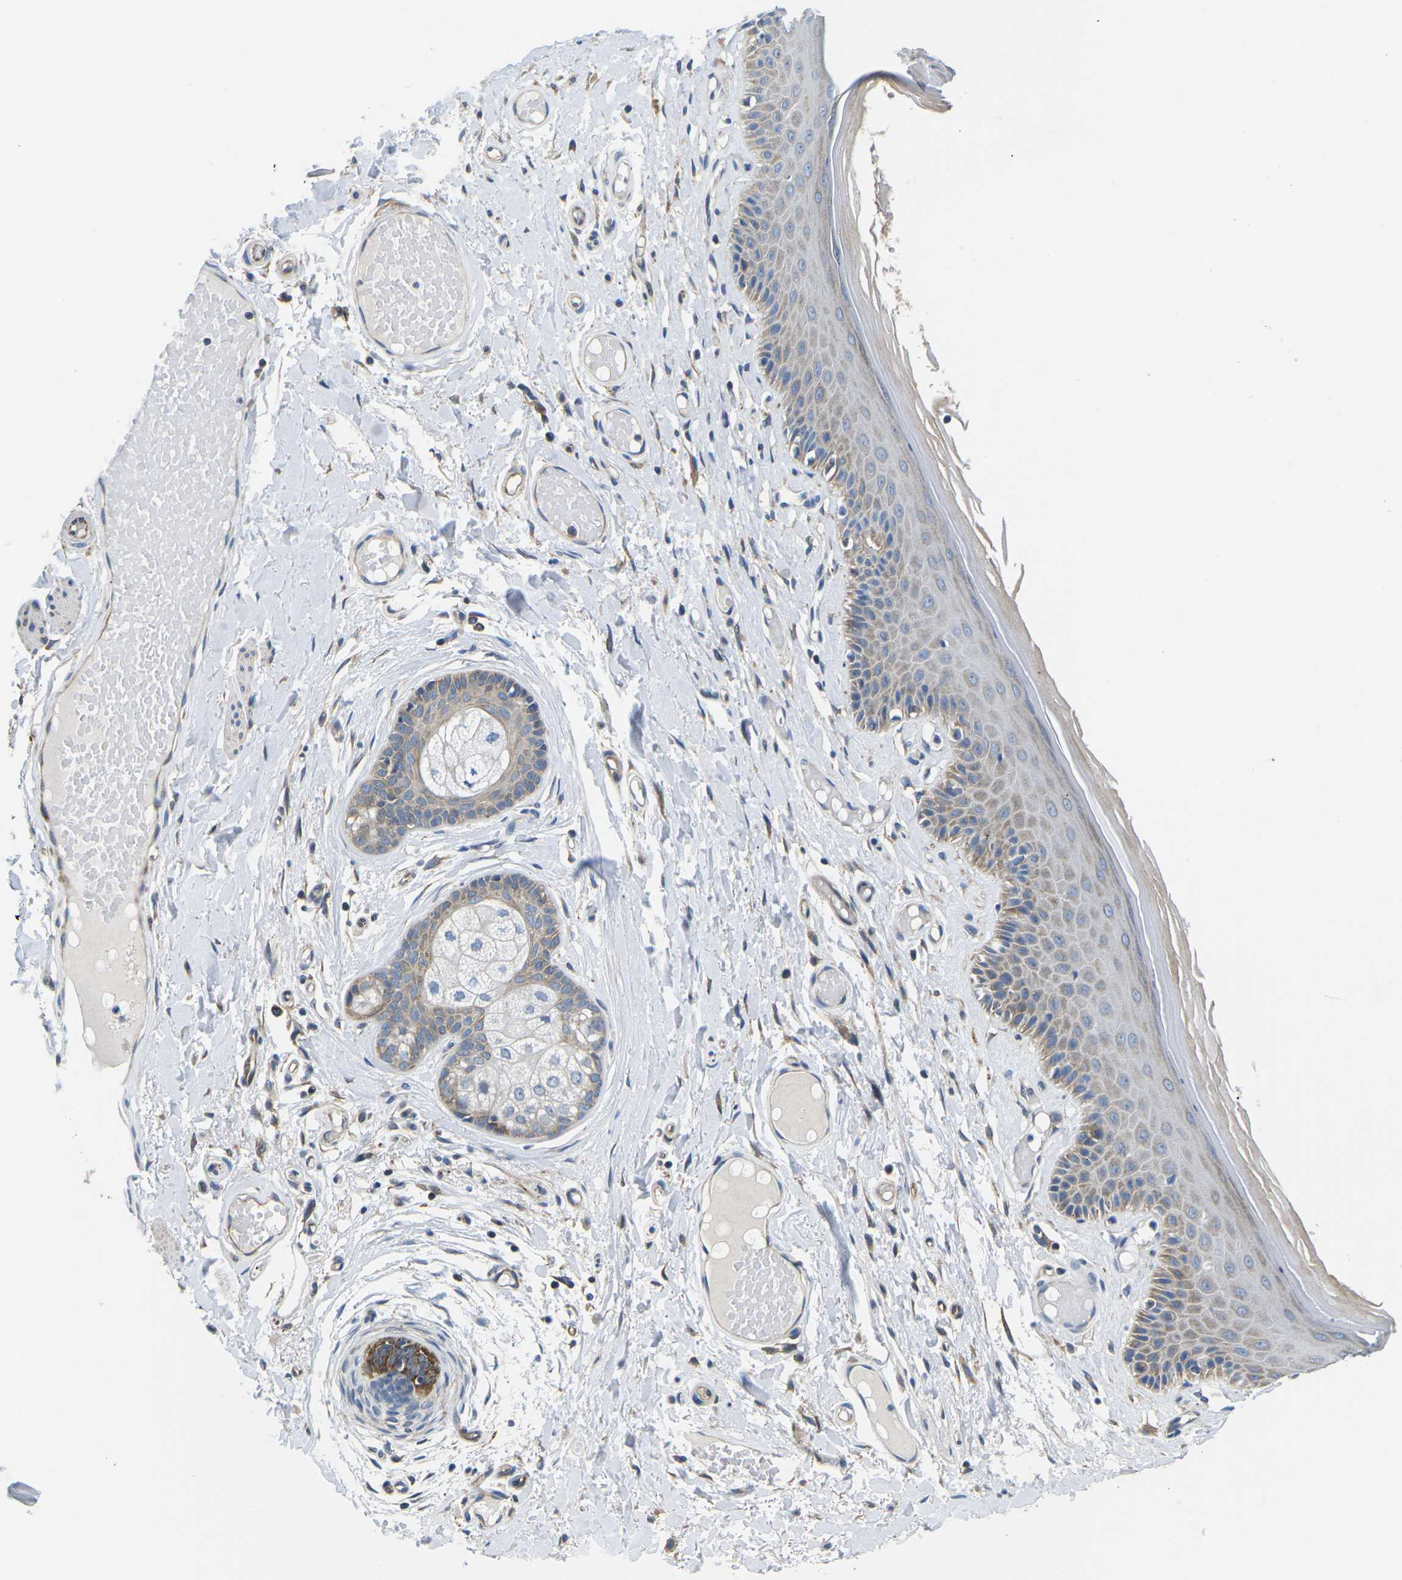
{"staining": {"intensity": "moderate", "quantity": ">75%", "location": "cytoplasmic/membranous"}, "tissue": "skin", "cell_type": "Epidermal cells", "image_type": "normal", "snomed": [{"axis": "morphology", "description": "Normal tissue, NOS"}, {"axis": "topography", "description": "Vulva"}], "caption": "High-power microscopy captured an IHC histopathology image of unremarkable skin, revealing moderate cytoplasmic/membranous staining in about >75% of epidermal cells. (Stains: DAB in brown, nuclei in blue, Microscopy: brightfield microscopy at high magnification).", "gene": "TMEFF2", "patient": {"sex": "female", "age": 73}}